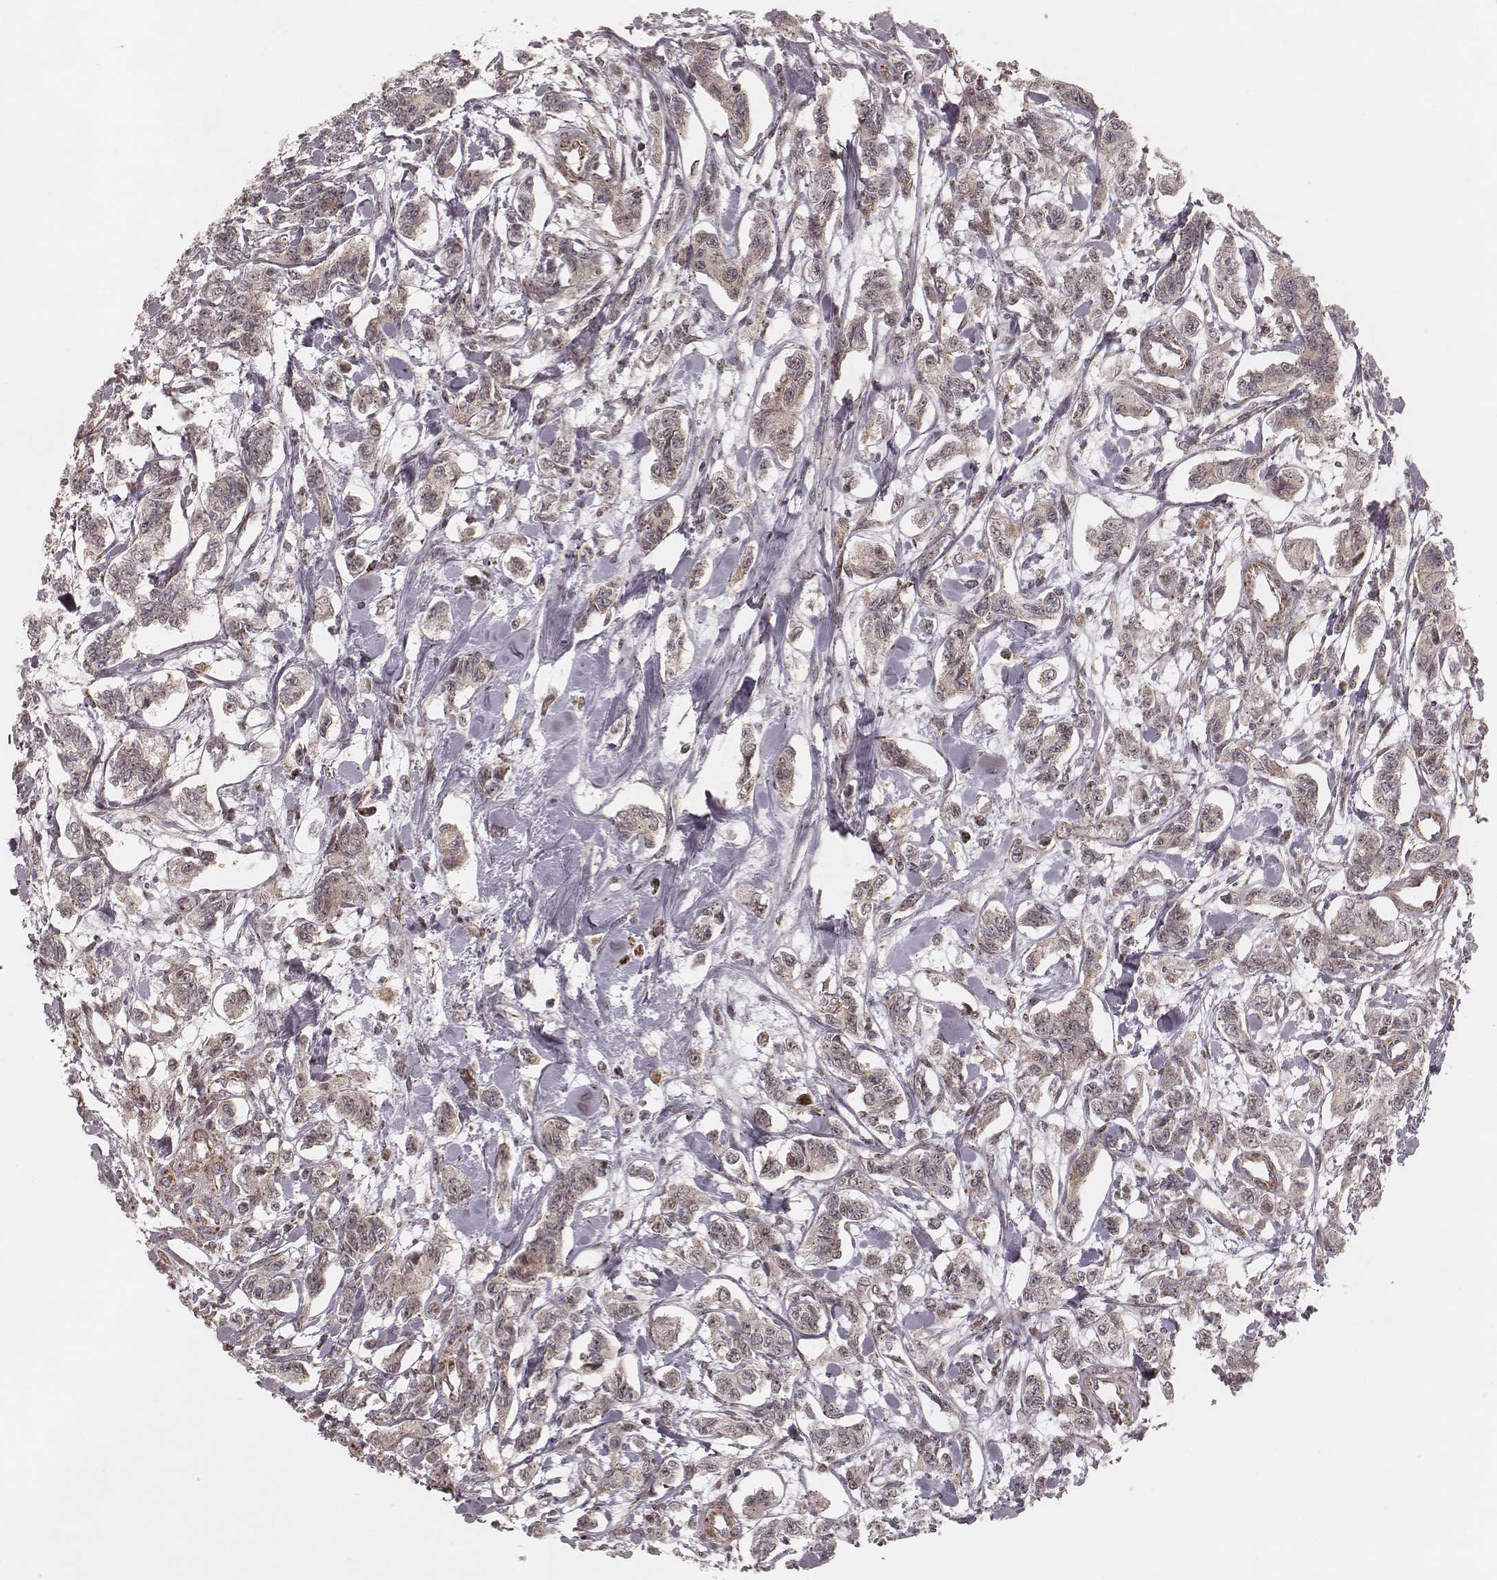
{"staining": {"intensity": "weak", "quantity": ">75%", "location": "cytoplasmic/membranous"}, "tissue": "carcinoid", "cell_type": "Tumor cells", "image_type": "cancer", "snomed": [{"axis": "morphology", "description": "Carcinoid, malignant, NOS"}, {"axis": "topography", "description": "Kidney"}], "caption": "A low amount of weak cytoplasmic/membranous expression is seen in about >75% of tumor cells in malignant carcinoid tissue. (DAB (3,3'-diaminobenzidine) IHC with brightfield microscopy, high magnification).", "gene": "NDUFA7", "patient": {"sex": "female", "age": 41}}